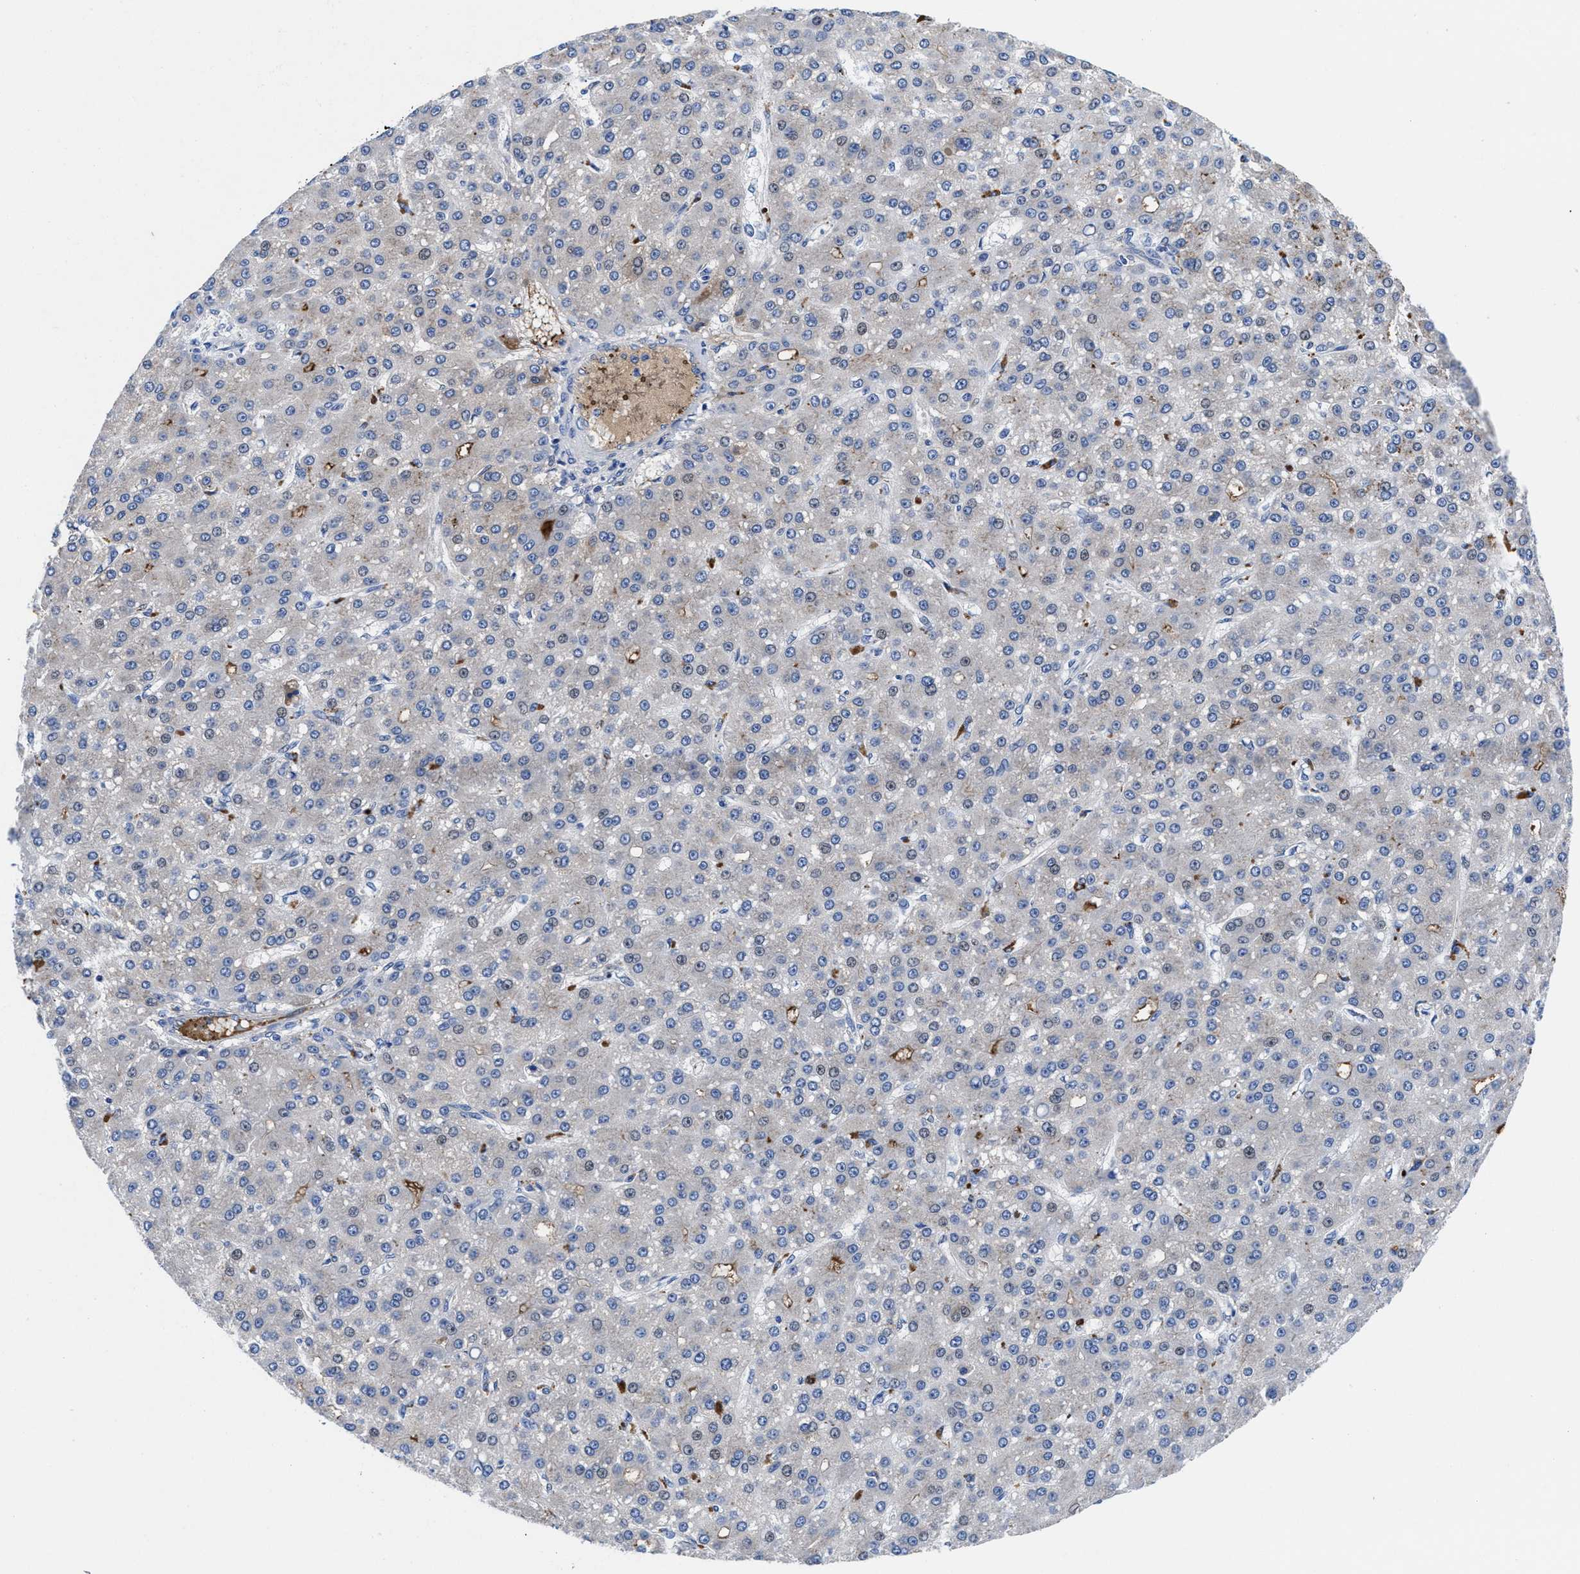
{"staining": {"intensity": "negative", "quantity": "none", "location": "none"}, "tissue": "liver cancer", "cell_type": "Tumor cells", "image_type": "cancer", "snomed": [{"axis": "morphology", "description": "Carcinoma, Hepatocellular, NOS"}, {"axis": "topography", "description": "Liver"}], "caption": "This micrograph is of liver cancer stained with IHC to label a protein in brown with the nuclei are counter-stained blue. There is no expression in tumor cells.", "gene": "DHRS13", "patient": {"sex": "male", "age": 67}}